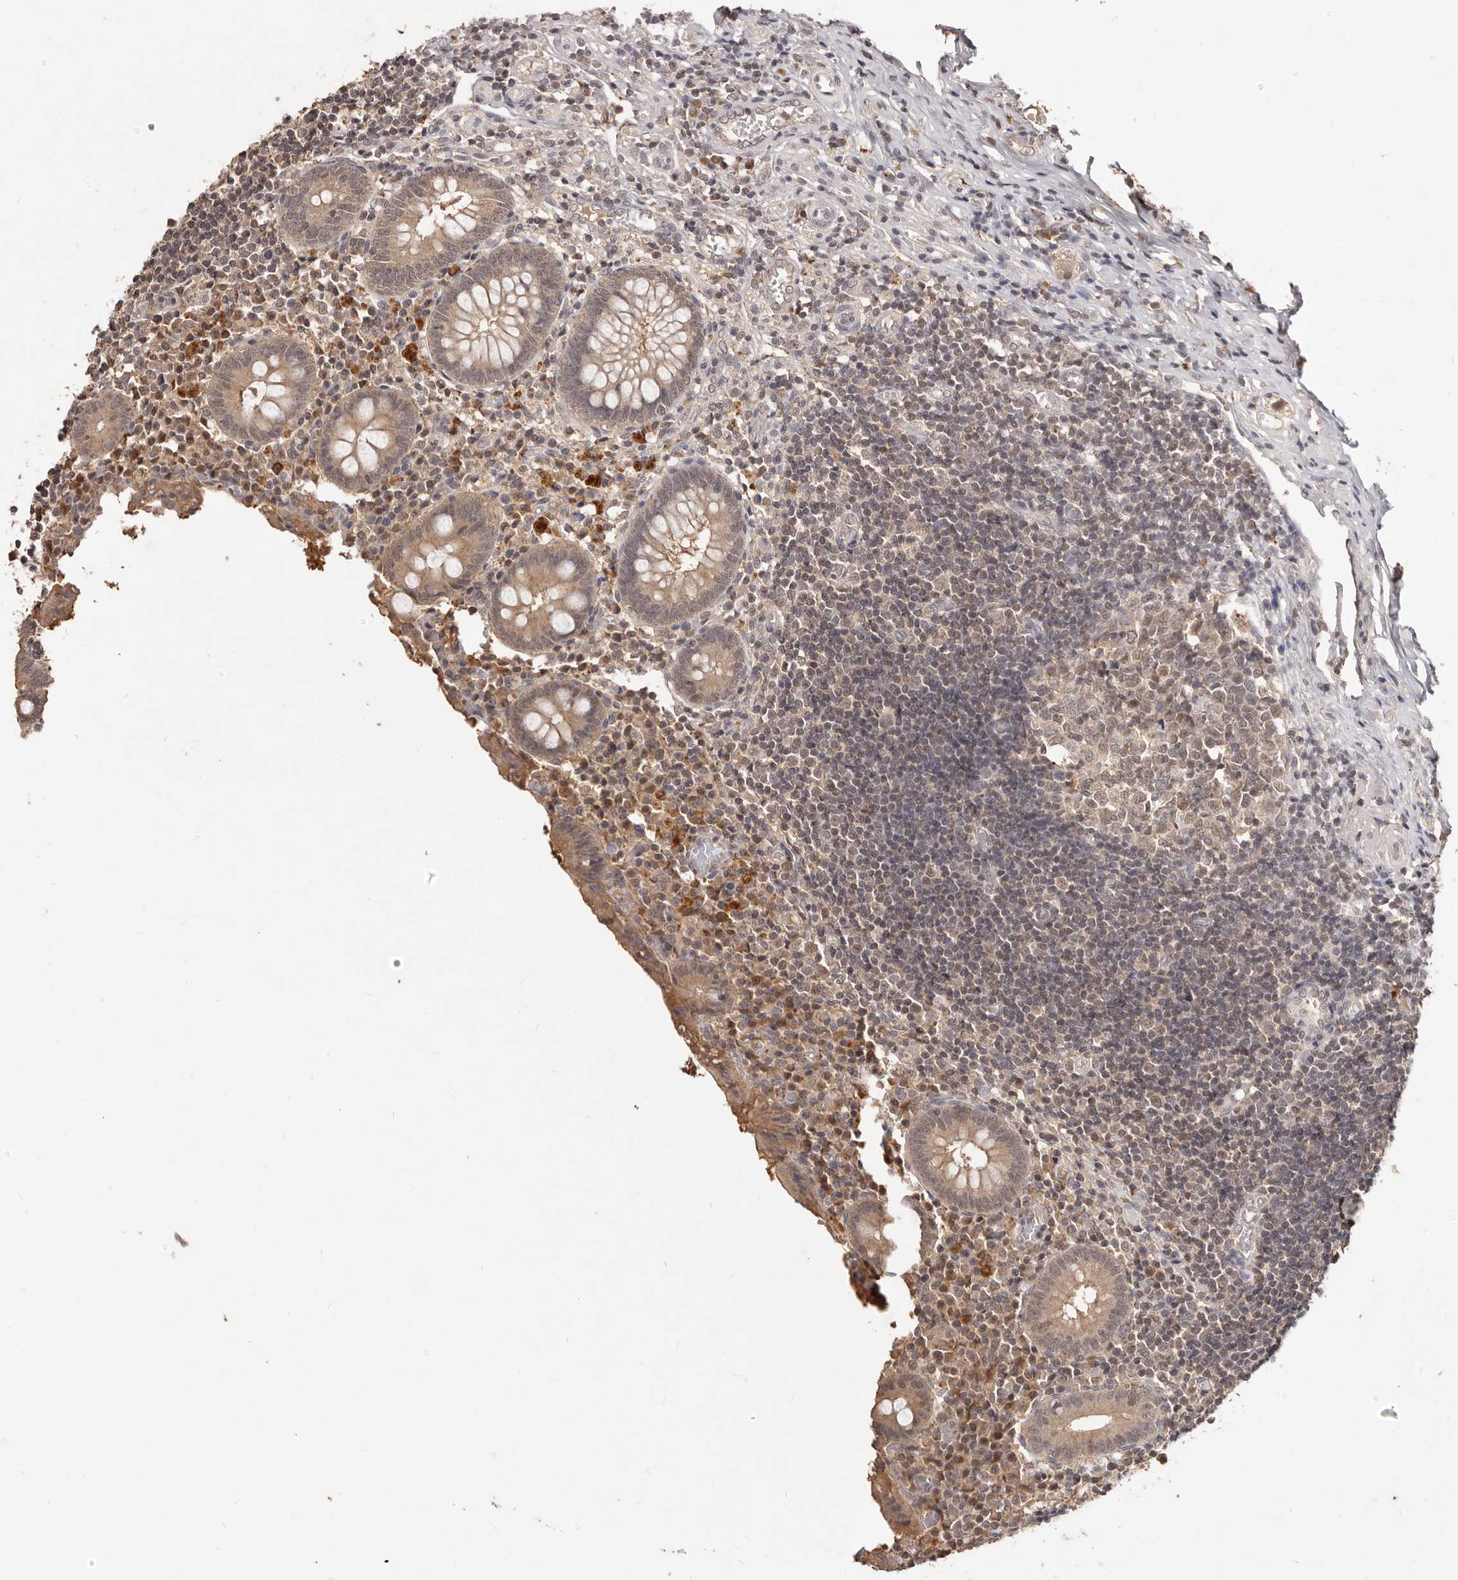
{"staining": {"intensity": "moderate", "quantity": "25%-75%", "location": "cytoplasmic/membranous"}, "tissue": "appendix", "cell_type": "Glandular cells", "image_type": "normal", "snomed": [{"axis": "morphology", "description": "Normal tissue, NOS"}, {"axis": "topography", "description": "Appendix"}], "caption": "This is an image of immunohistochemistry (IHC) staining of normal appendix, which shows moderate expression in the cytoplasmic/membranous of glandular cells.", "gene": "TSPAN13", "patient": {"sex": "female", "age": 17}}